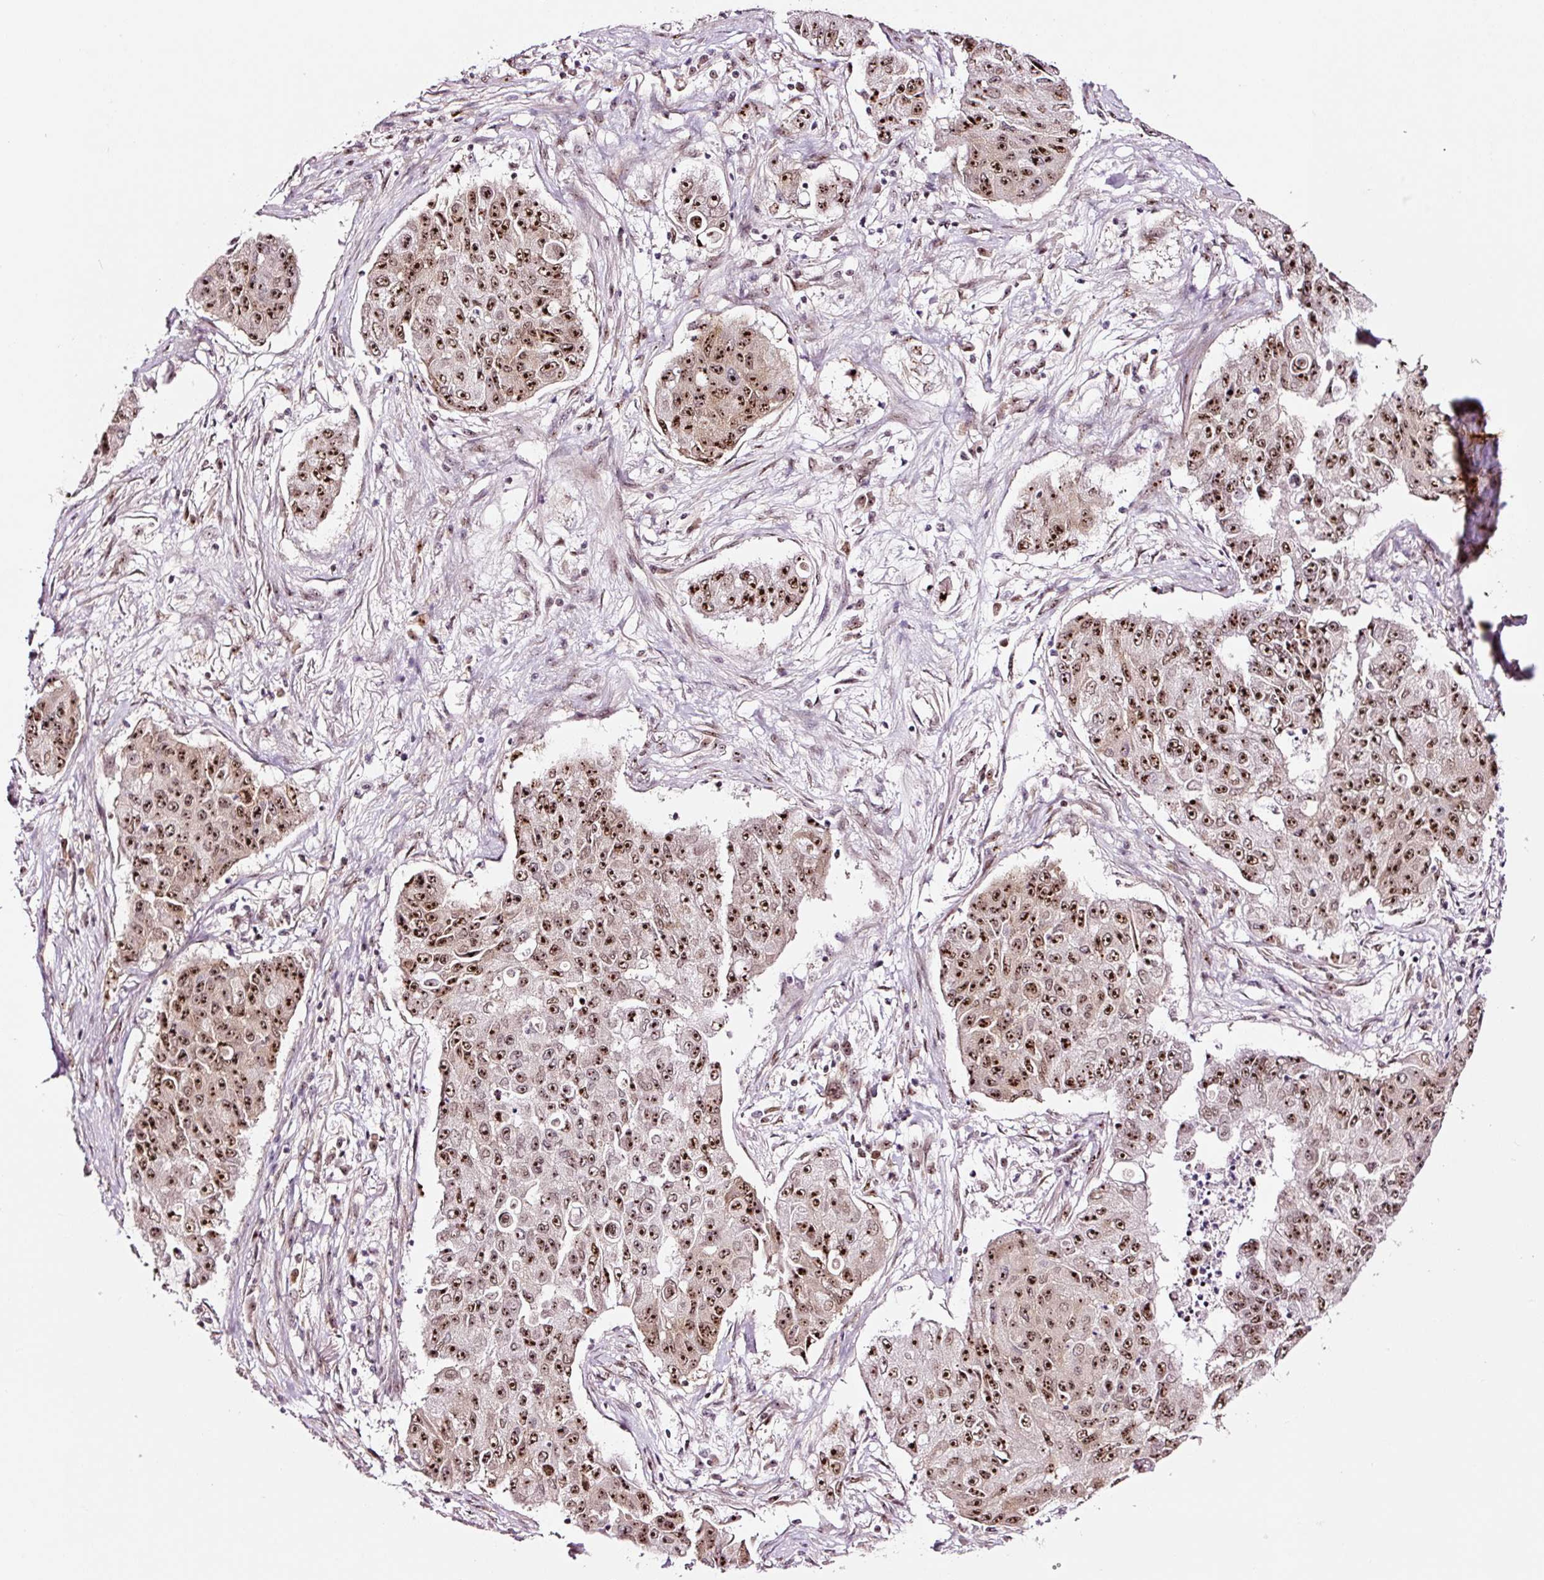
{"staining": {"intensity": "strong", "quantity": ">75%", "location": "nuclear"}, "tissue": "lung cancer", "cell_type": "Tumor cells", "image_type": "cancer", "snomed": [{"axis": "morphology", "description": "Squamous cell carcinoma, NOS"}, {"axis": "topography", "description": "Lung"}], "caption": "This micrograph exhibits IHC staining of lung squamous cell carcinoma, with high strong nuclear positivity in about >75% of tumor cells.", "gene": "GNL3", "patient": {"sex": "male", "age": 74}}